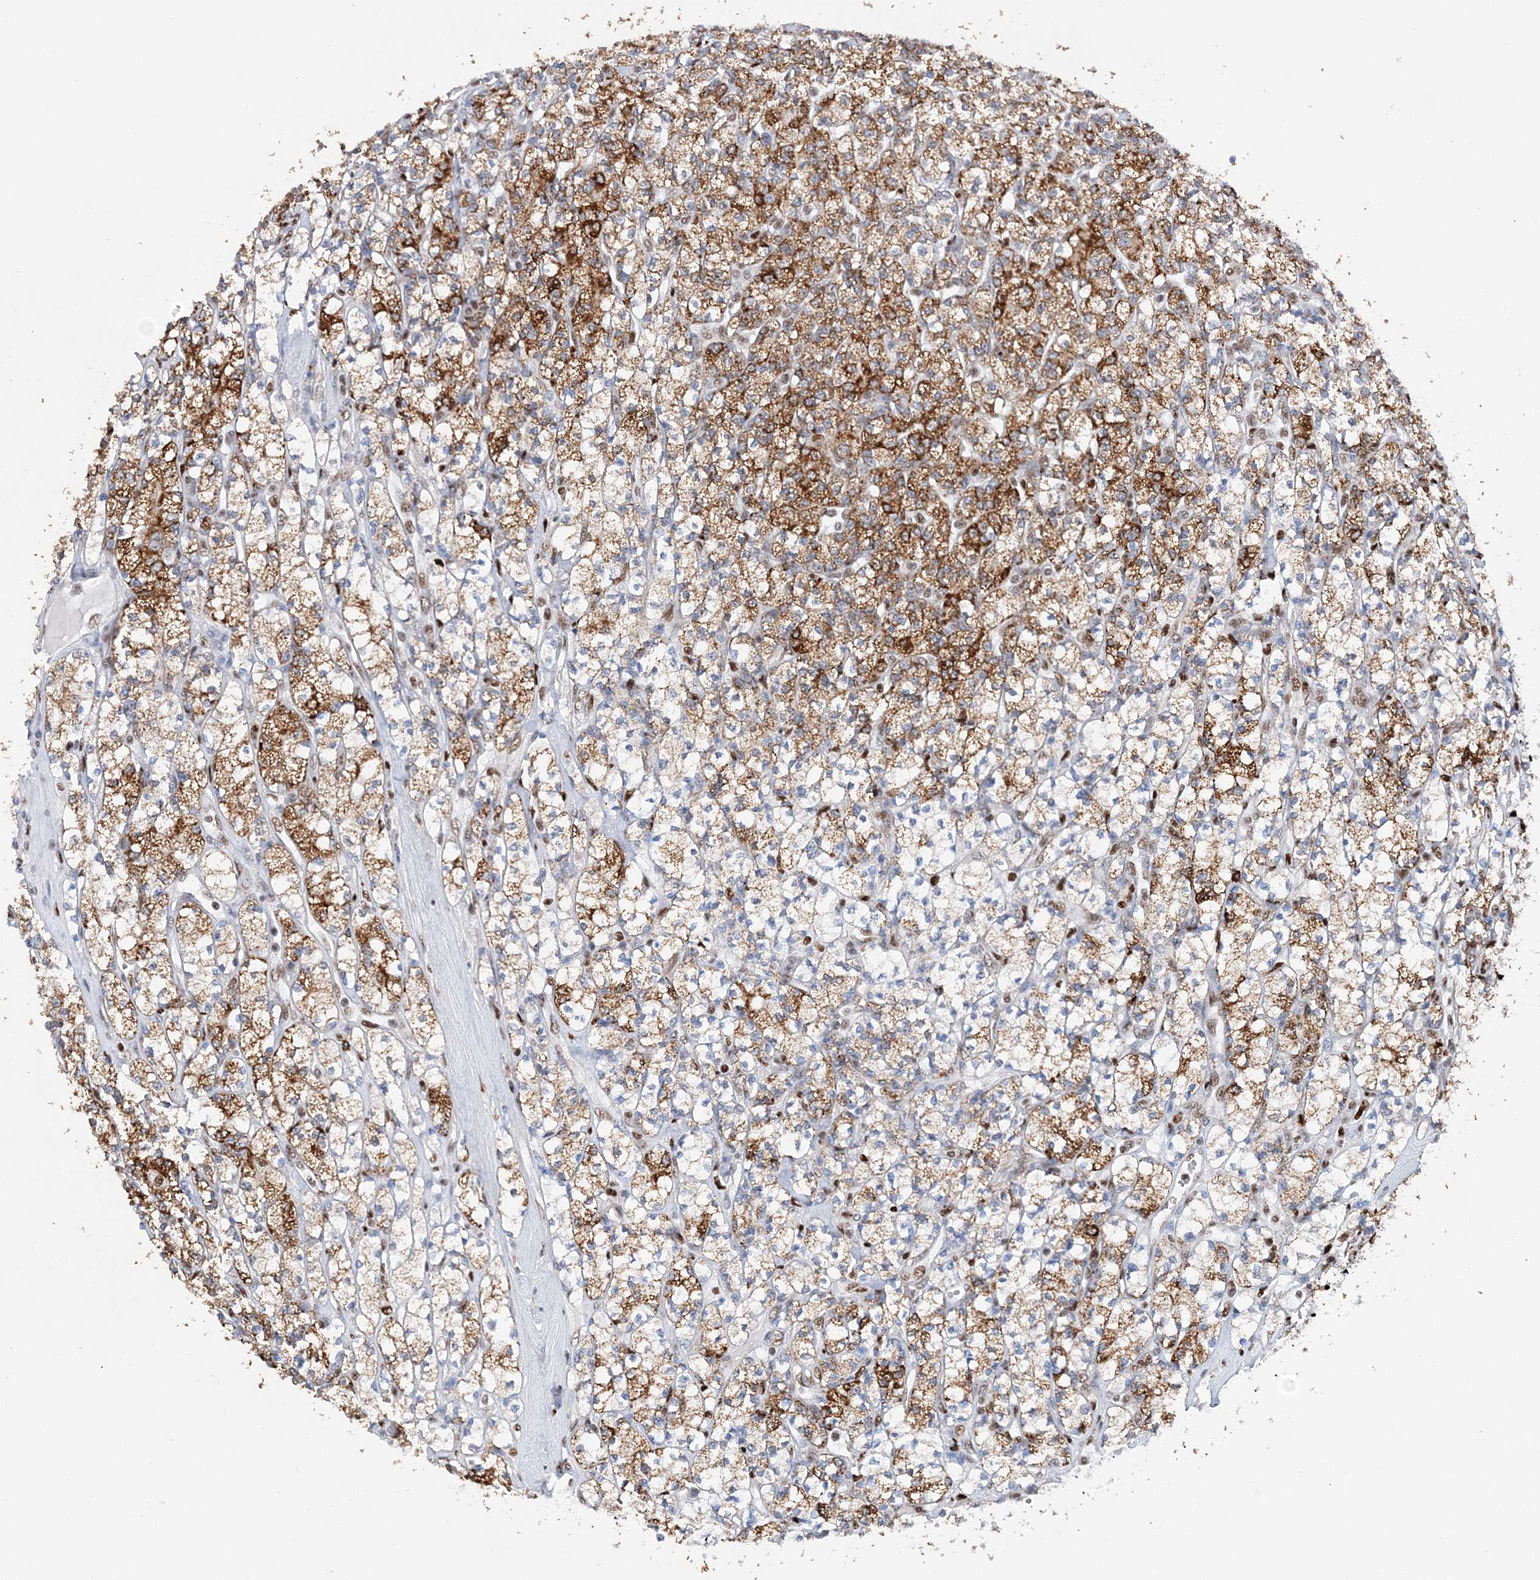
{"staining": {"intensity": "strong", "quantity": "25%-75%", "location": "cytoplasmic/membranous"}, "tissue": "renal cancer", "cell_type": "Tumor cells", "image_type": "cancer", "snomed": [{"axis": "morphology", "description": "Adenocarcinoma, NOS"}, {"axis": "topography", "description": "Kidney"}], "caption": "Adenocarcinoma (renal) stained with DAB immunohistochemistry (IHC) demonstrates high levels of strong cytoplasmic/membranous expression in approximately 25%-75% of tumor cells. (DAB = brown stain, brightfield microscopy at high magnification).", "gene": "NIT2", "patient": {"sex": "male", "age": 77}}